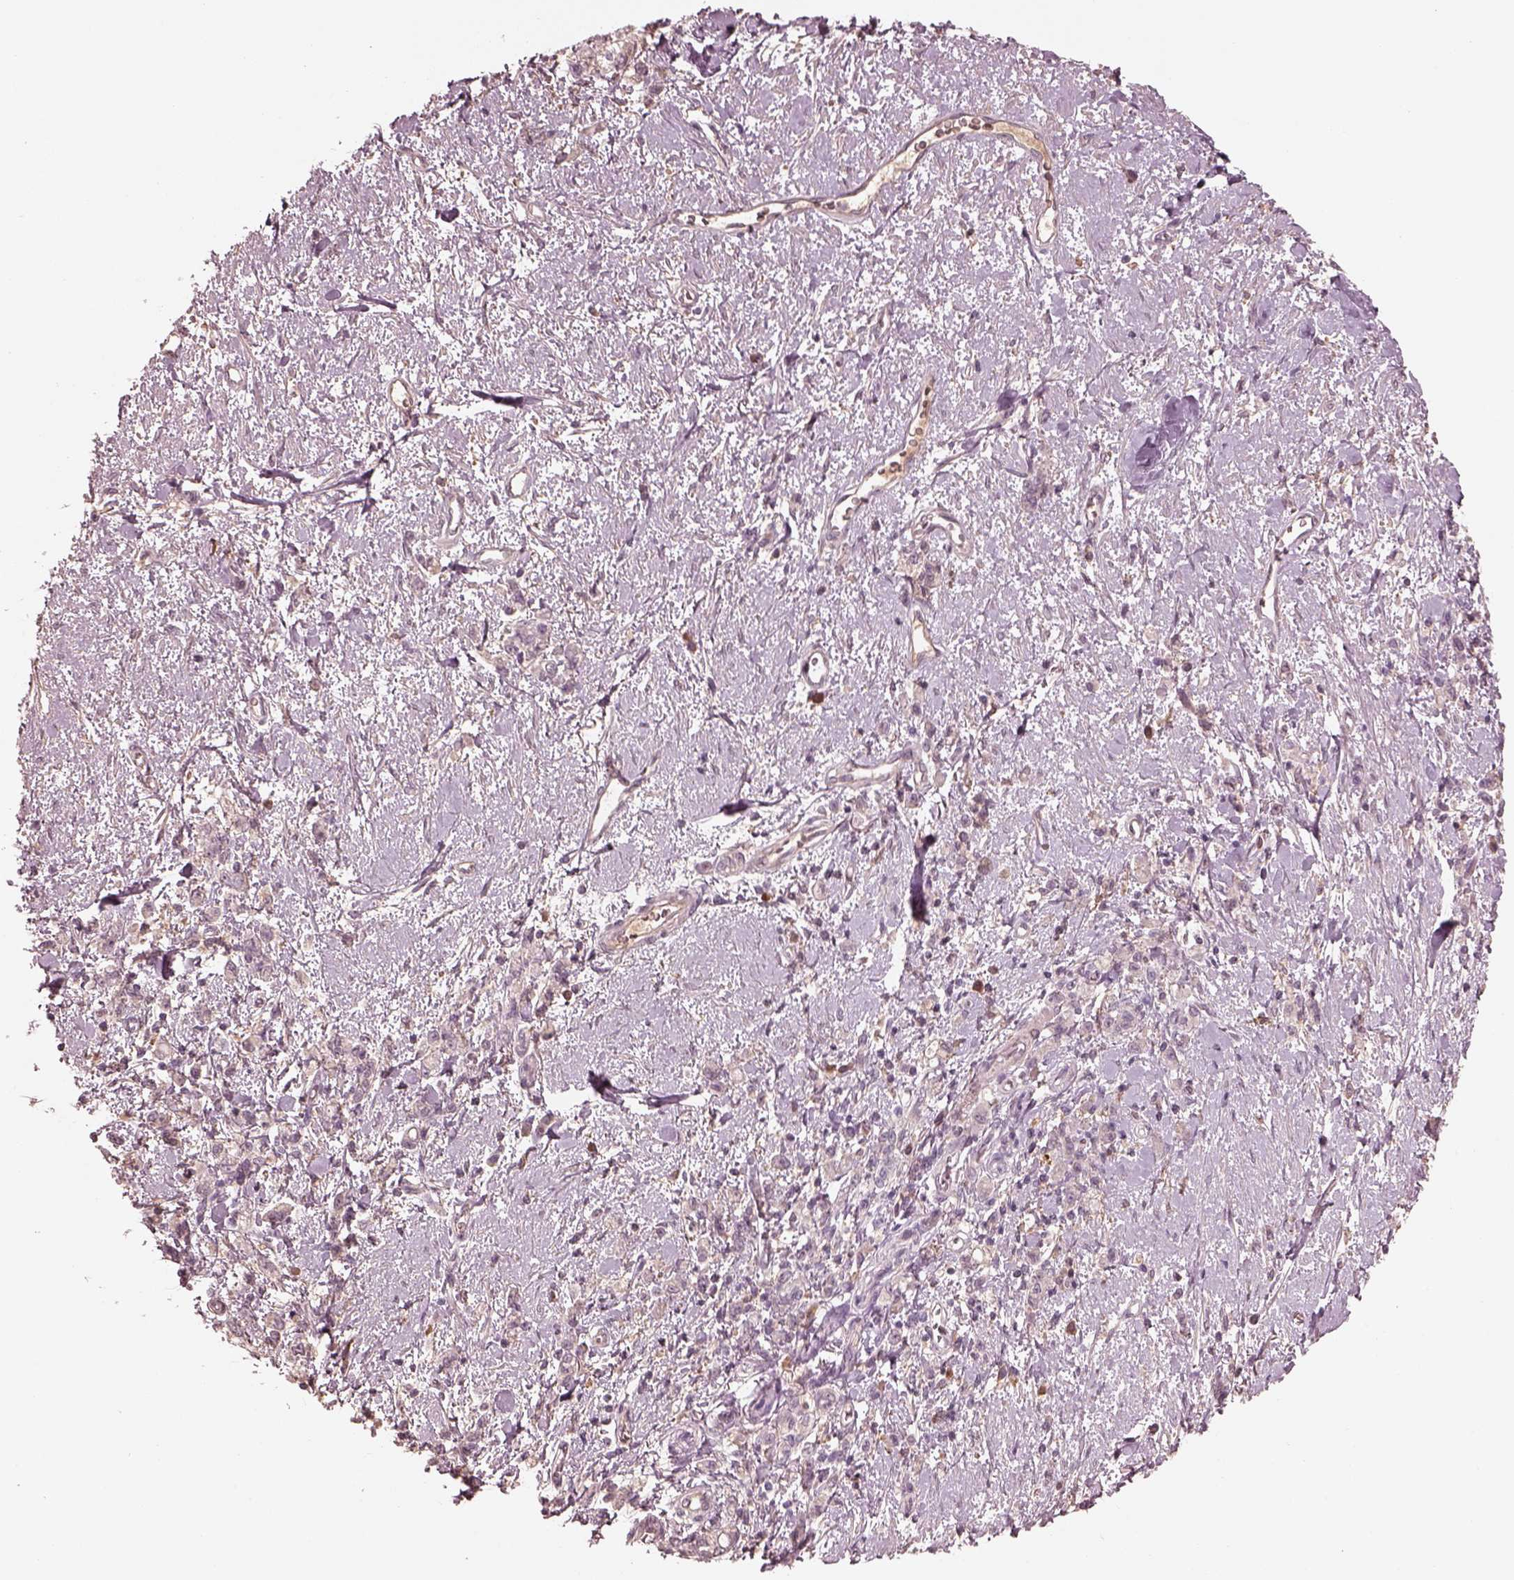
{"staining": {"intensity": "negative", "quantity": "none", "location": "none"}, "tissue": "stomach cancer", "cell_type": "Tumor cells", "image_type": "cancer", "snomed": [{"axis": "morphology", "description": "Adenocarcinoma, NOS"}, {"axis": "topography", "description": "Stomach"}], "caption": "Stomach cancer was stained to show a protein in brown. There is no significant staining in tumor cells.", "gene": "VWA5B1", "patient": {"sex": "male", "age": 77}}